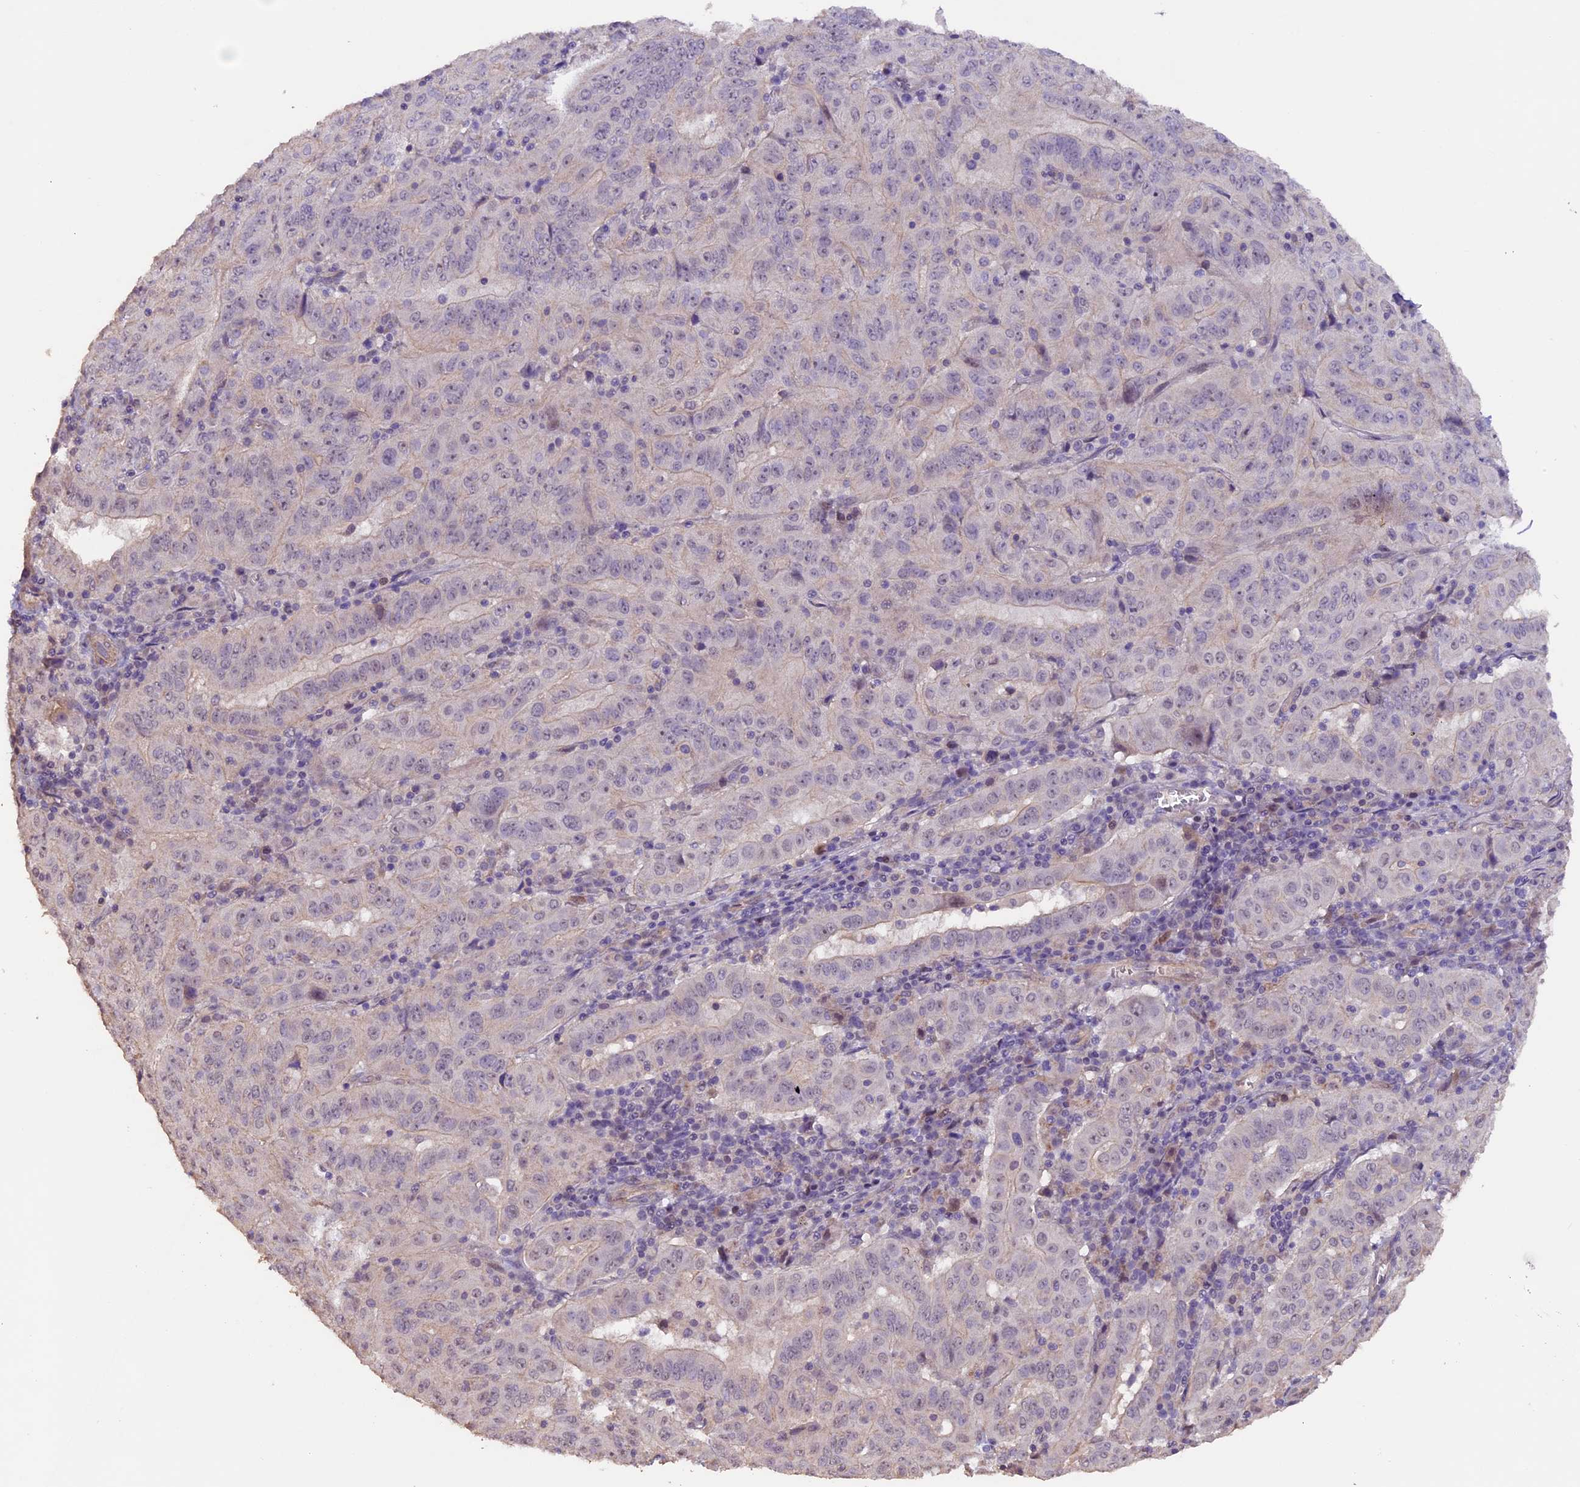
{"staining": {"intensity": "negative", "quantity": "none", "location": "none"}, "tissue": "pancreatic cancer", "cell_type": "Tumor cells", "image_type": "cancer", "snomed": [{"axis": "morphology", "description": "Adenocarcinoma, NOS"}, {"axis": "topography", "description": "Pancreas"}], "caption": "A photomicrograph of human pancreatic cancer (adenocarcinoma) is negative for staining in tumor cells. (IHC, brightfield microscopy, high magnification).", "gene": "GNB5", "patient": {"sex": "male", "age": 63}}